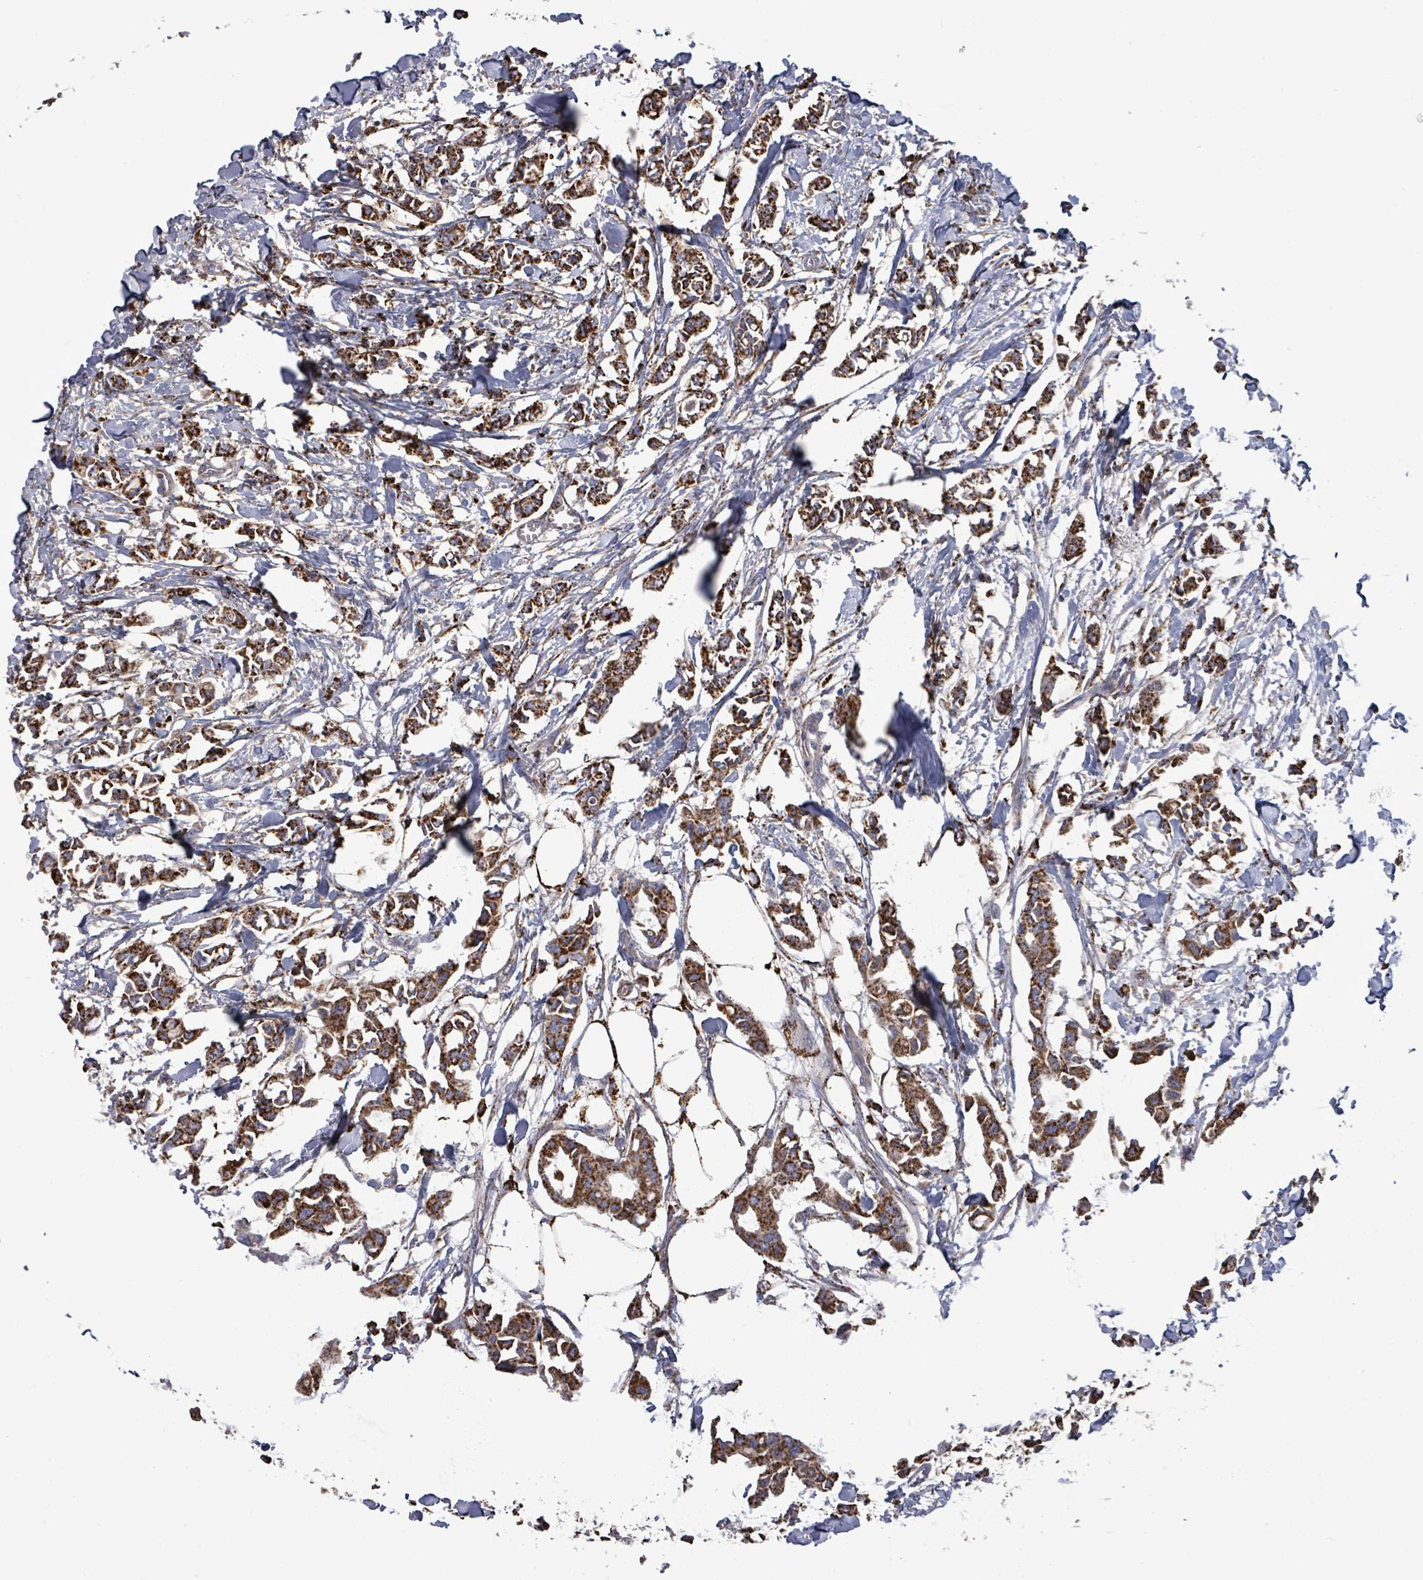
{"staining": {"intensity": "strong", "quantity": ">75%", "location": "cytoplasmic/membranous"}, "tissue": "breast cancer", "cell_type": "Tumor cells", "image_type": "cancer", "snomed": [{"axis": "morphology", "description": "Duct carcinoma"}, {"axis": "topography", "description": "Breast"}], "caption": "Immunohistochemistry histopathology image of human breast cancer stained for a protein (brown), which shows high levels of strong cytoplasmic/membranous staining in approximately >75% of tumor cells.", "gene": "MTMR12", "patient": {"sex": "female", "age": 41}}